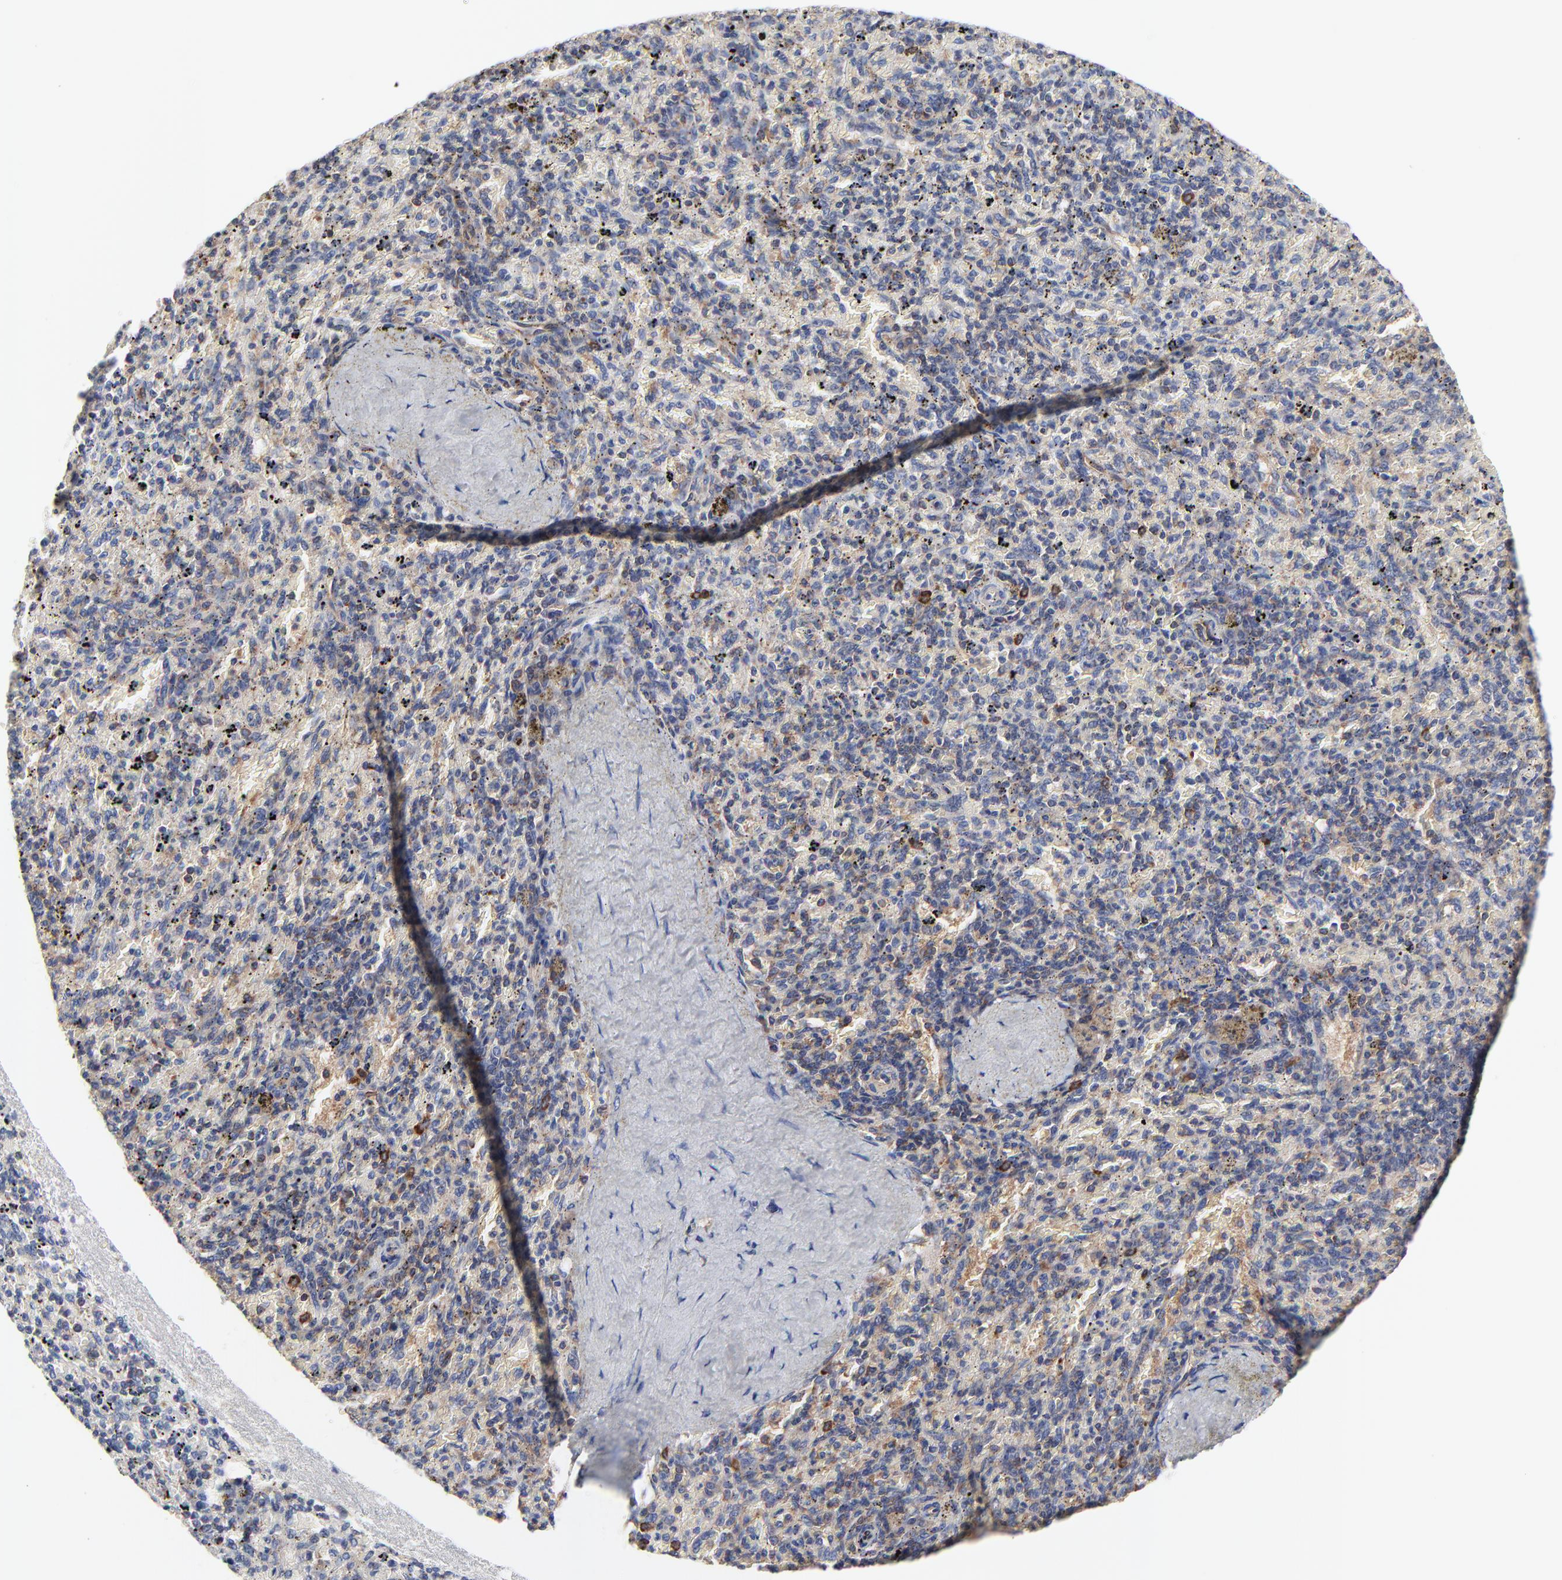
{"staining": {"intensity": "negative", "quantity": "none", "location": "none"}, "tissue": "spleen", "cell_type": "Cells in red pulp", "image_type": "normal", "snomed": [{"axis": "morphology", "description": "Normal tissue, NOS"}, {"axis": "topography", "description": "Spleen"}], "caption": "High power microscopy image of an immunohistochemistry (IHC) micrograph of unremarkable spleen, revealing no significant positivity in cells in red pulp.", "gene": "CD2AP", "patient": {"sex": "female", "age": 43}}